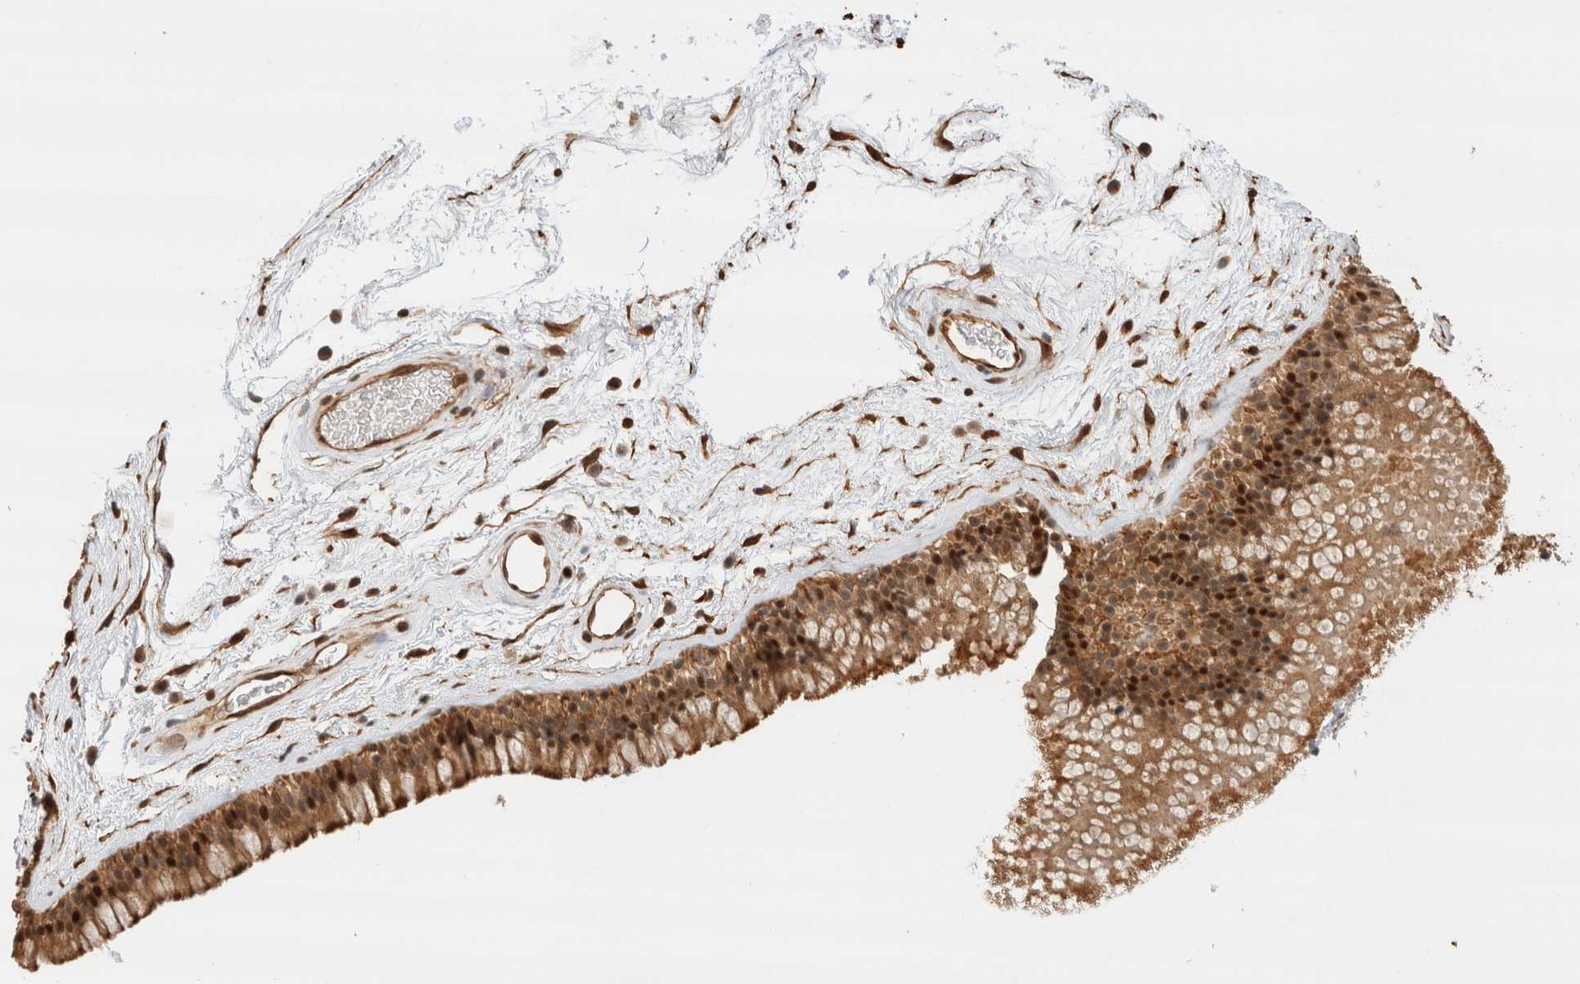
{"staining": {"intensity": "moderate", "quantity": ">75%", "location": "cytoplasmic/membranous,nuclear"}, "tissue": "nasopharynx", "cell_type": "Respiratory epithelial cells", "image_type": "normal", "snomed": [{"axis": "morphology", "description": "Normal tissue, NOS"}, {"axis": "morphology", "description": "Inflammation, NOS"}, {"axis": "topography", "description": "Nasopharynx"}], "caption": "Protein analysis of normal nasopharynx exhibits moderate cytoplasmic/membranous,nuclear positivity in approximately >75% of respiratory epithelial cells.", "gene": "OTUD6B", "patient": {"sex": "male", "age": 48}}